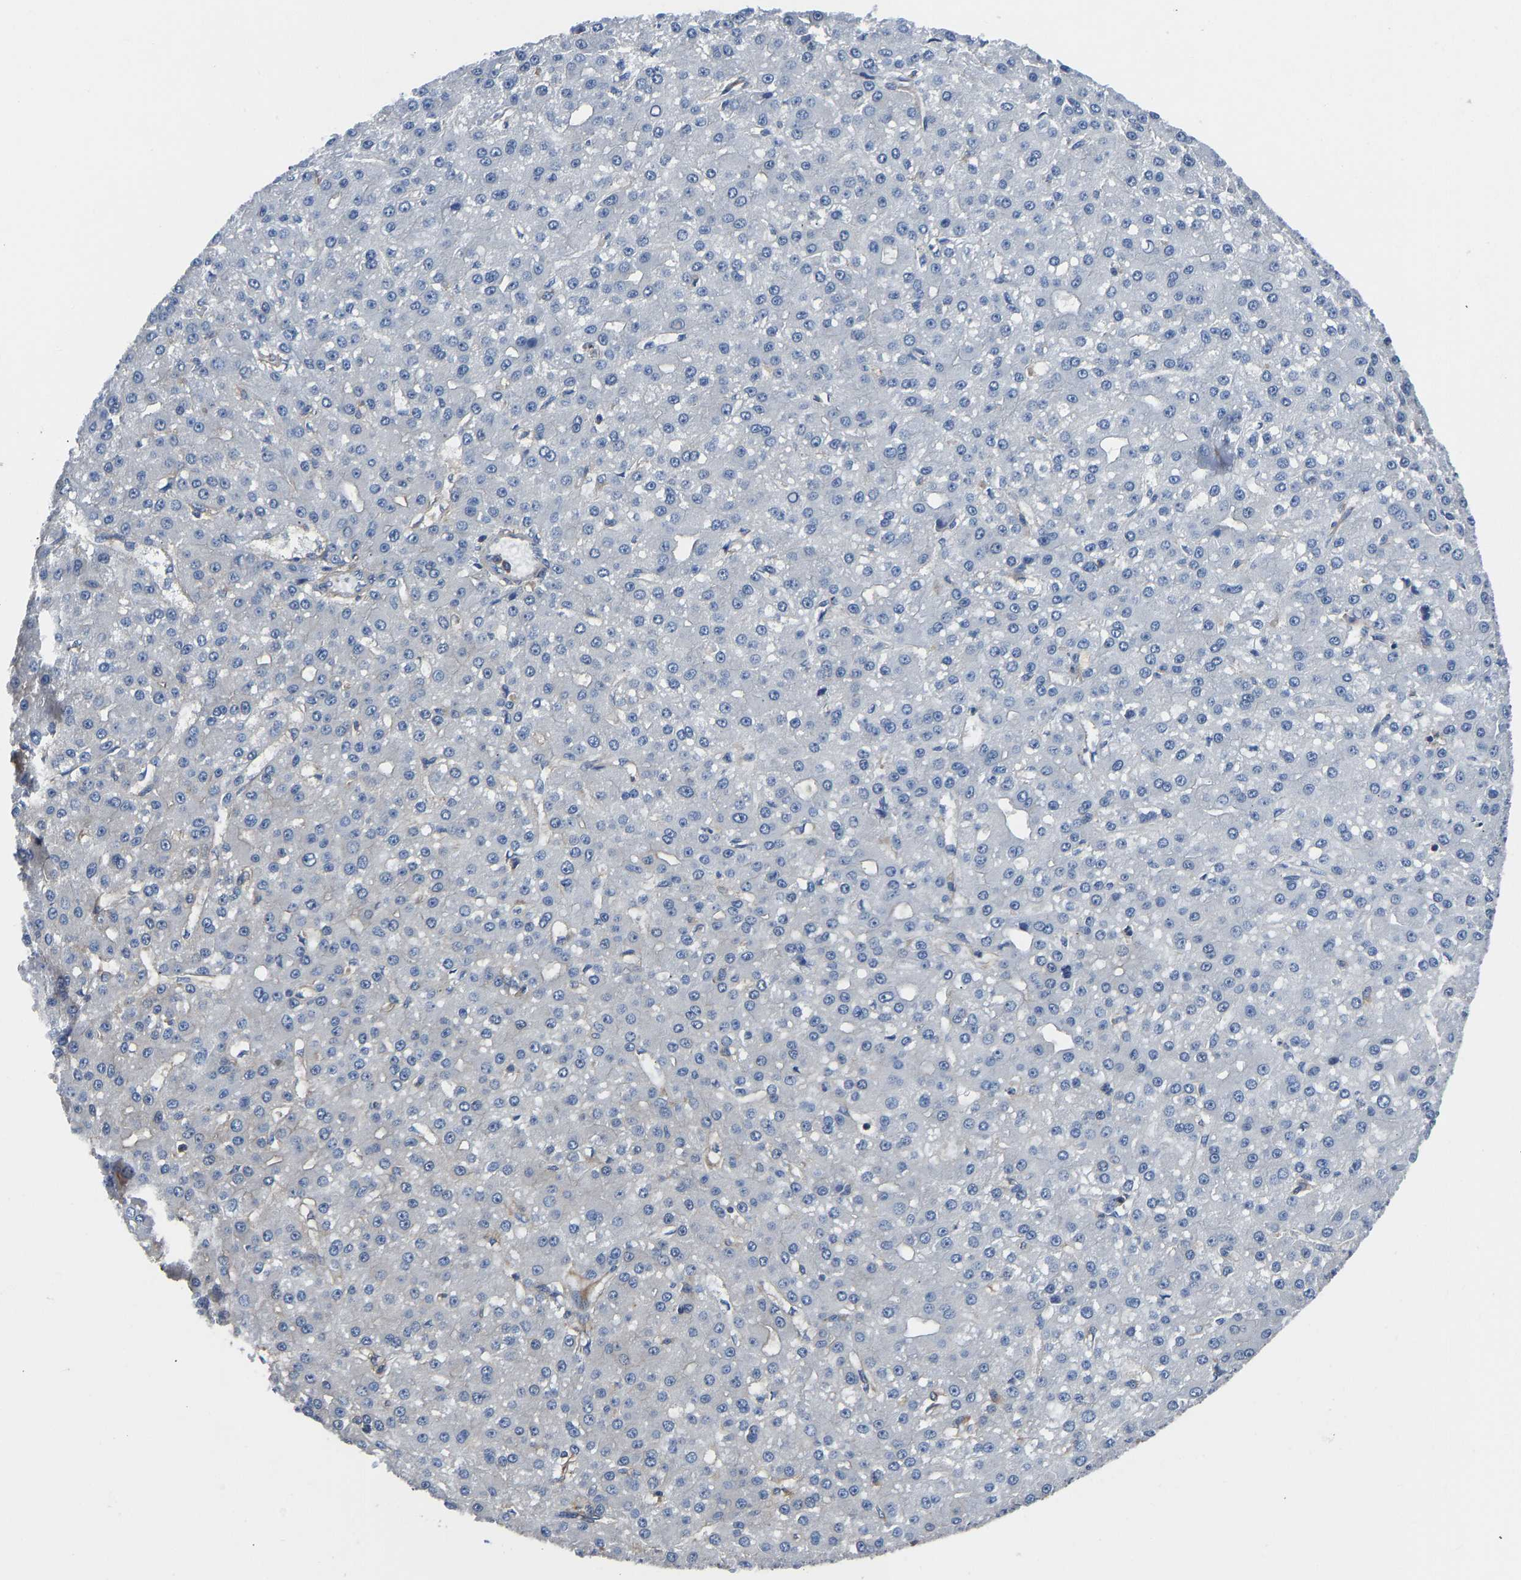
{"staining": {"intensity": "negative", "quantity": "none", "location": "none"}, "tissue": "liver cancer", "cell_type": "Tumor cells", "image_type": "cancer", "snomed": [{"axis": "morphology", "description": "Carcinoma, Hepatocellular, NOS"}, {"axis": "topography", "description": "Liver"}], "caption": "An immunohistochemistry (IHC) micrograph of hepatocellular carcinoma (liver) is shown. There is no staining in tumor cells of hepatocellular carcinoma (liver).", "gene": "PRKAR1A", "patient": {"sex": "male", "age": 67}}